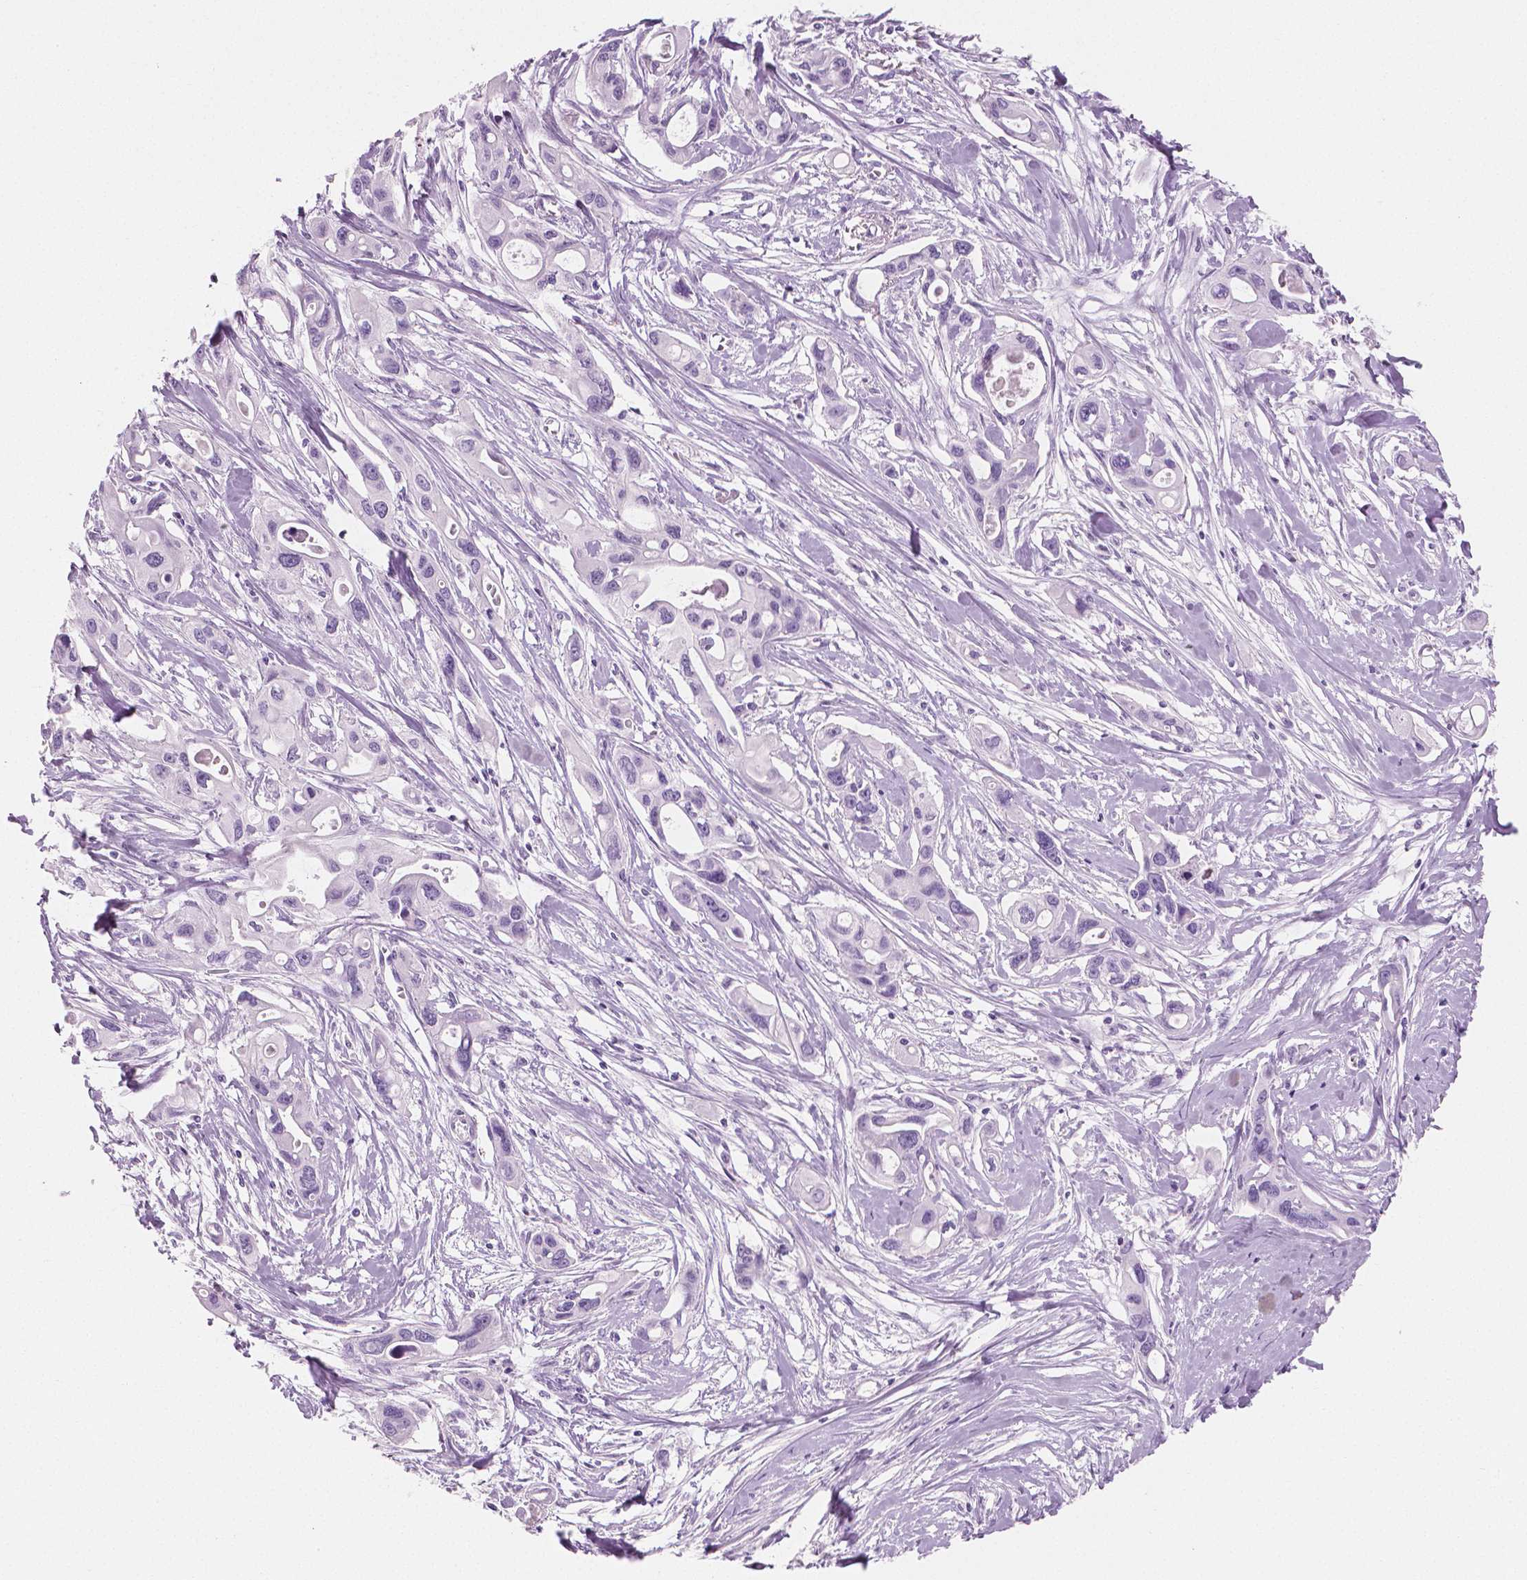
{"staining": {"intensity": "negative", "quantity": "none", "location": "none"}, "tissue": "pancreatic cancer", "cell_type": "Tumor cells", "image_type": "cancer", "snomed": [{"axis": "morphology", "description": "Adenocarcinoma, NOS"}, {"axis": "topography", "description": "Pancreas"}], "caption": "Immunohistochemistry of human adenocarcinoma (pancreatic) exhibits no positivity in tumor cells.", "gene": "PLIN4", "patient": {"sex": "male", "age": 60}}